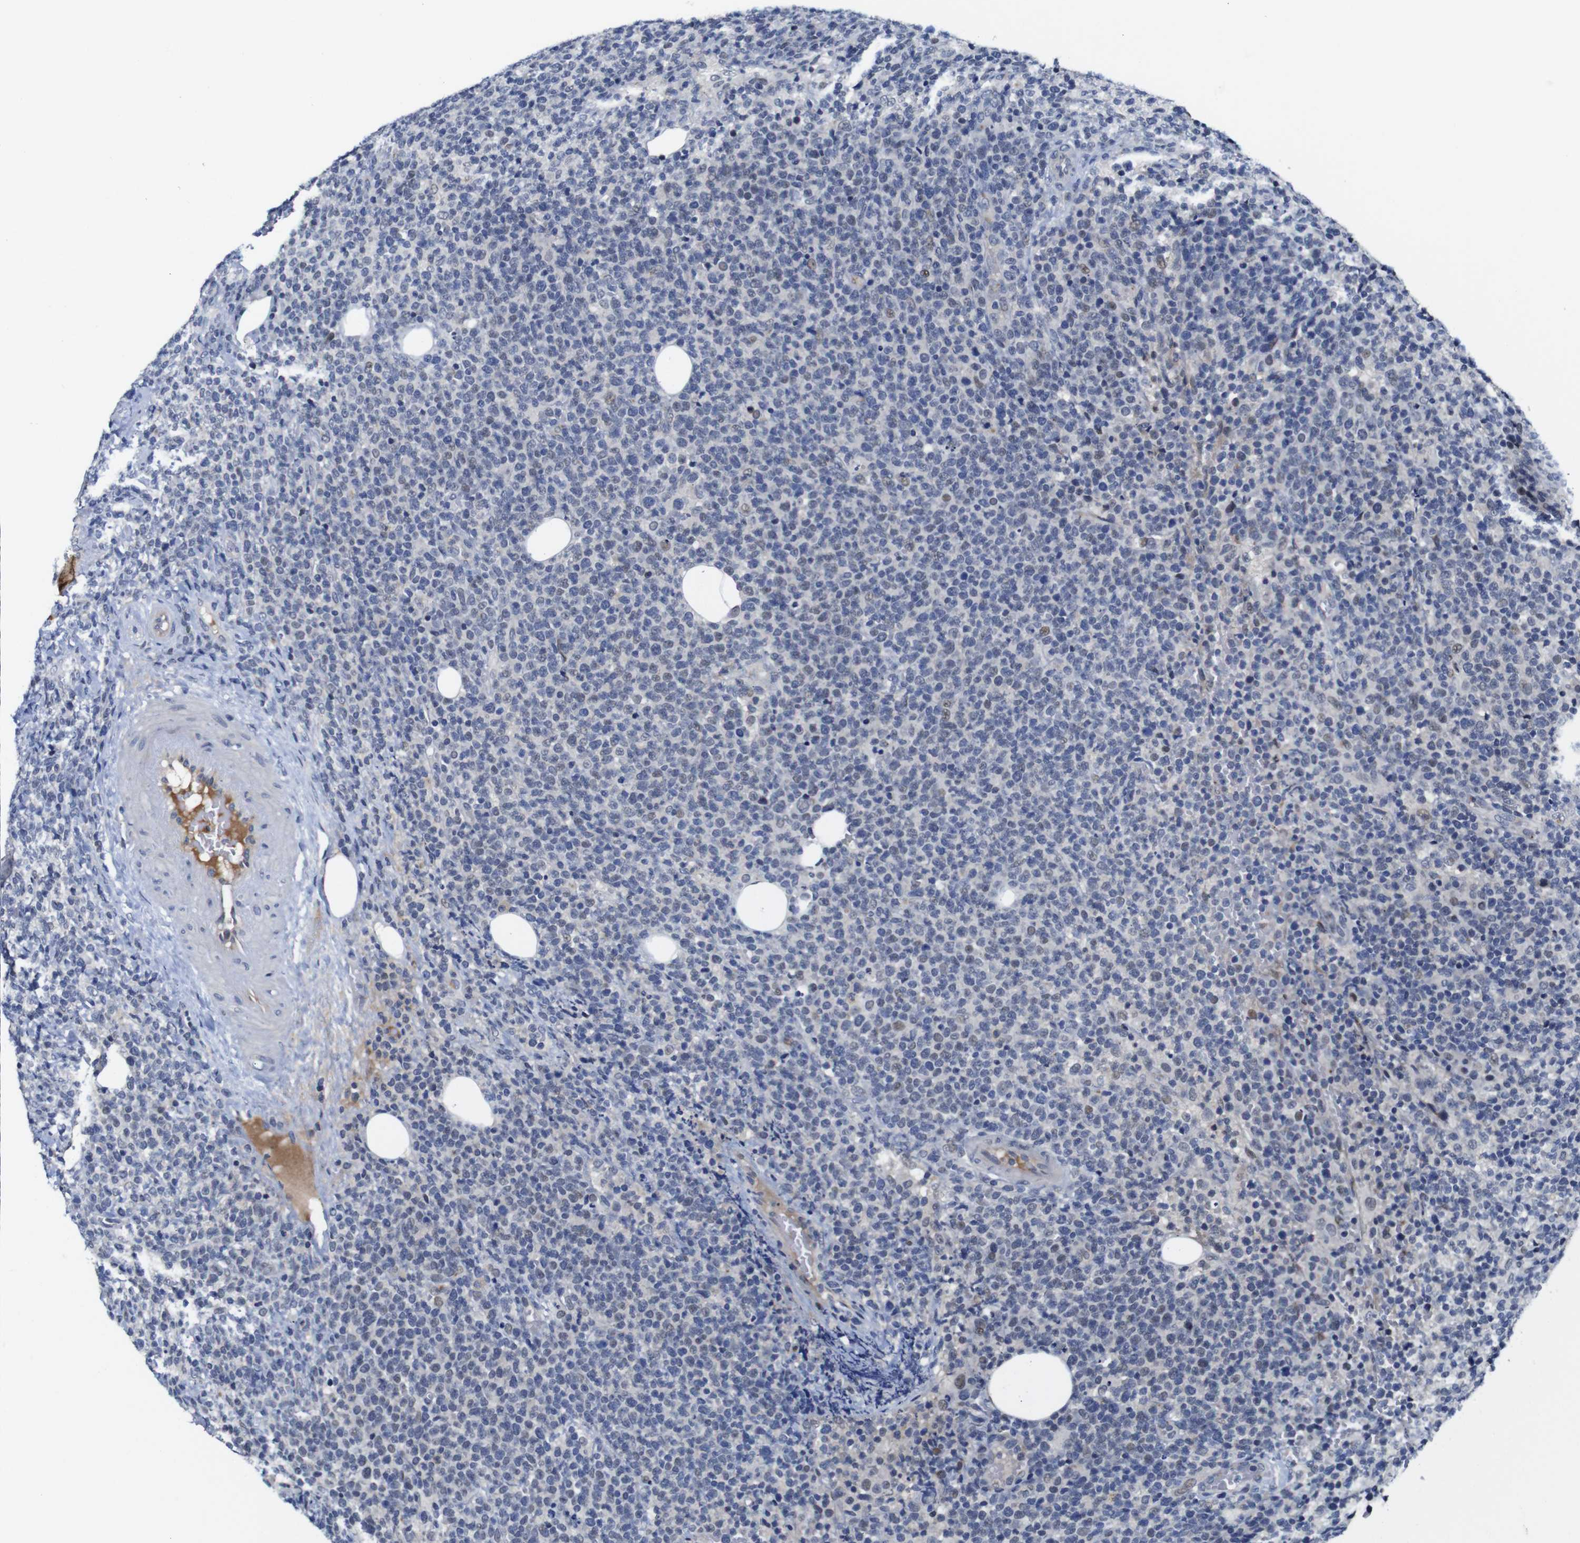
{"staining": {"intensity": "weak", "quantity": "<25%", "location": "nuclear"}, "tissue": "lymphoma", "cell_type": "Tumor cells", "image_type": "cancer", "snomed": [{"axis": "morphology", "description": "Malignant lymphoma, non-Hodgkin's type, High grade"}, {"axis": "topography", "description": "Lymph node"}], "caption": "Protein analysis of lymphoma reveals no significant staining in tumor cells.", "gene": "FURIN", "patient": {"sex": "male", "age": 61}}